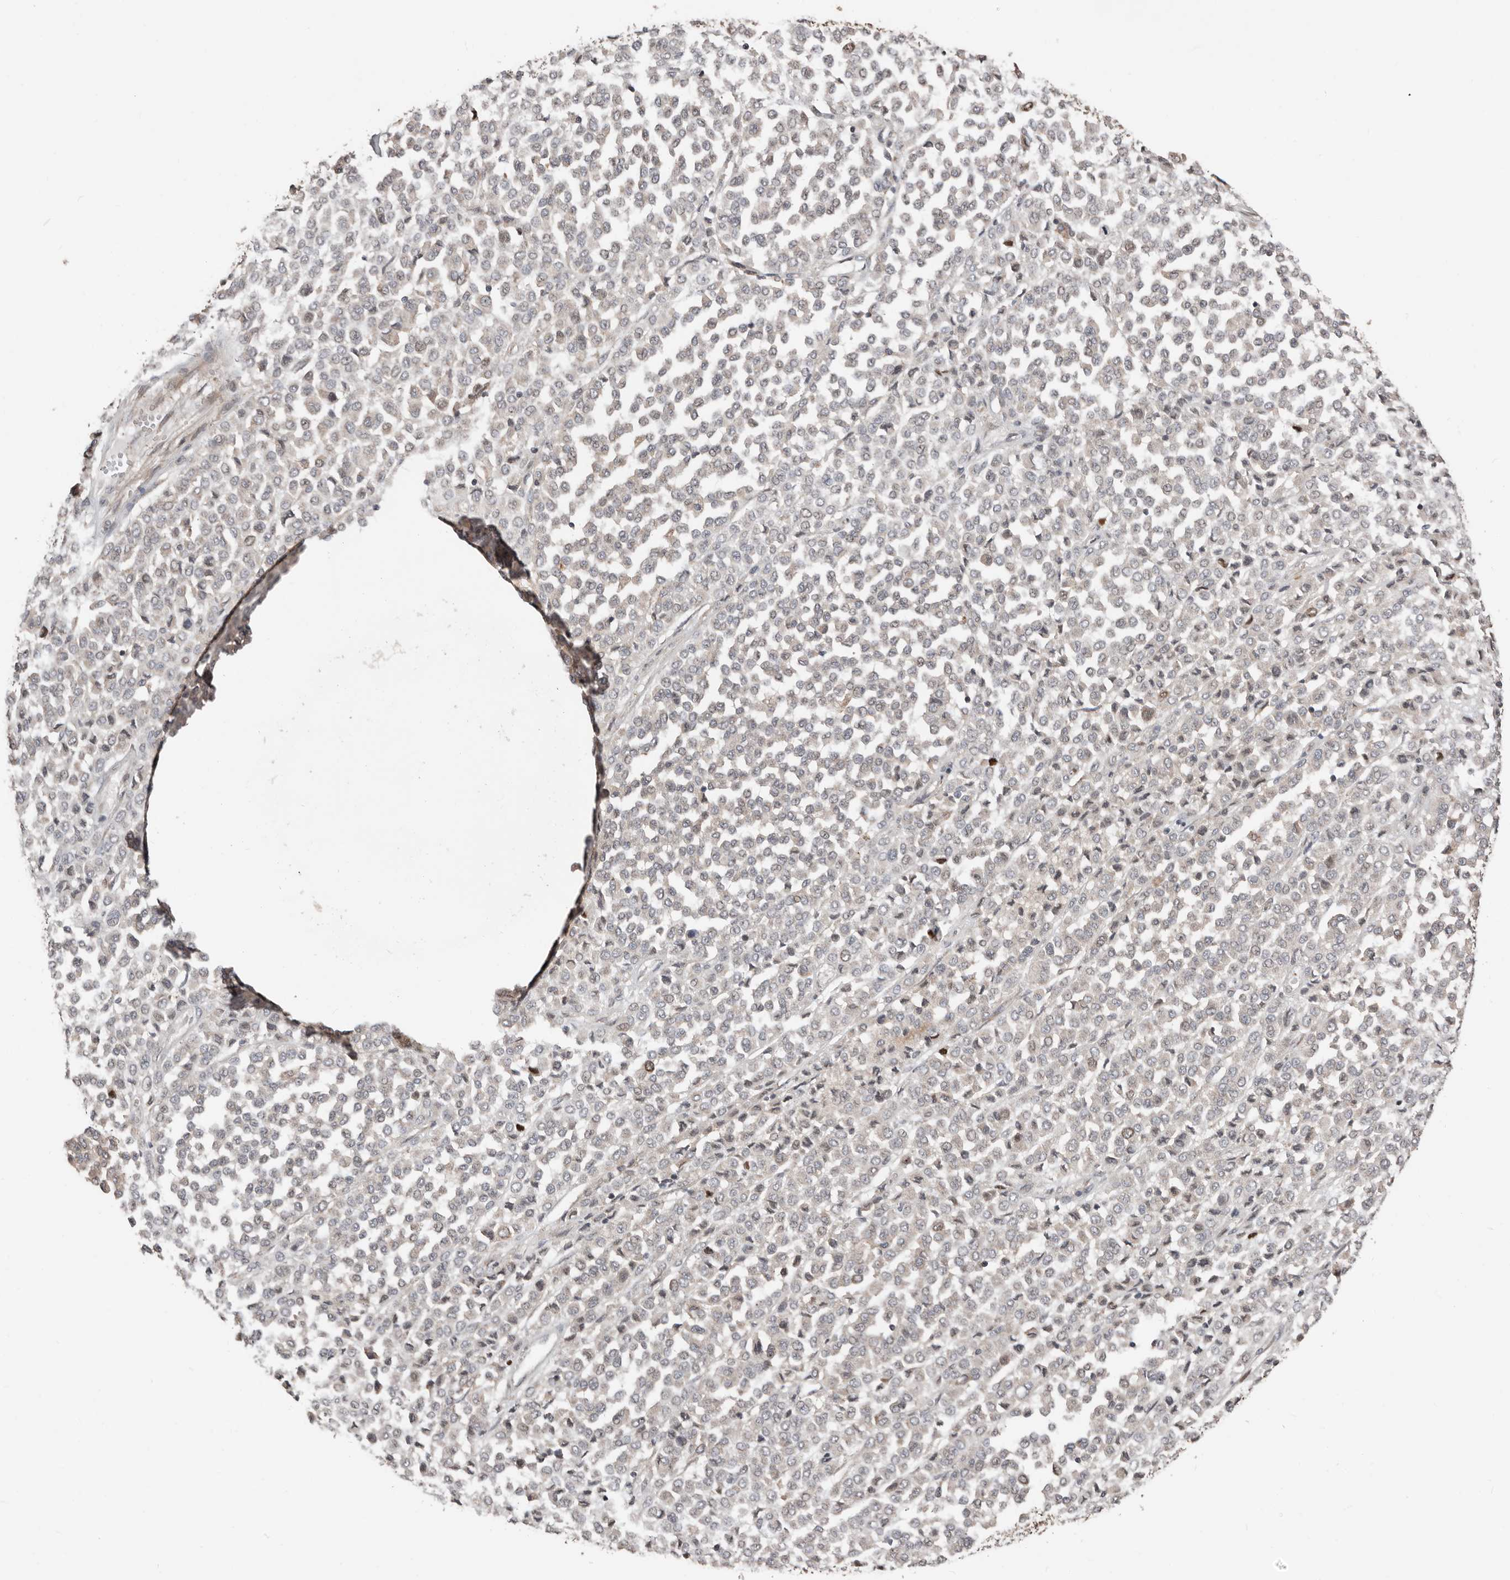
{"staining": {"intensity": "negative", "quantity": "none", "location": "none"}, "tissue": "melanoma", "cell_type": "Tumor cells", "image_type": "cancer", "snomed": [{"axis": "morphology", "description": "Malignant melanoma, Metastatic site"}, {"axis": "topography", "description": "Pancreas"}], "caption": "Immunohistochemistry (IHC) photomicrograph of human malignant melanoma (metastatic site) stained for a protein (brown), which displays no positivity in tumor cells.", "gene": "SMYD4", "patient": {"sex": "female", "age": 30}}